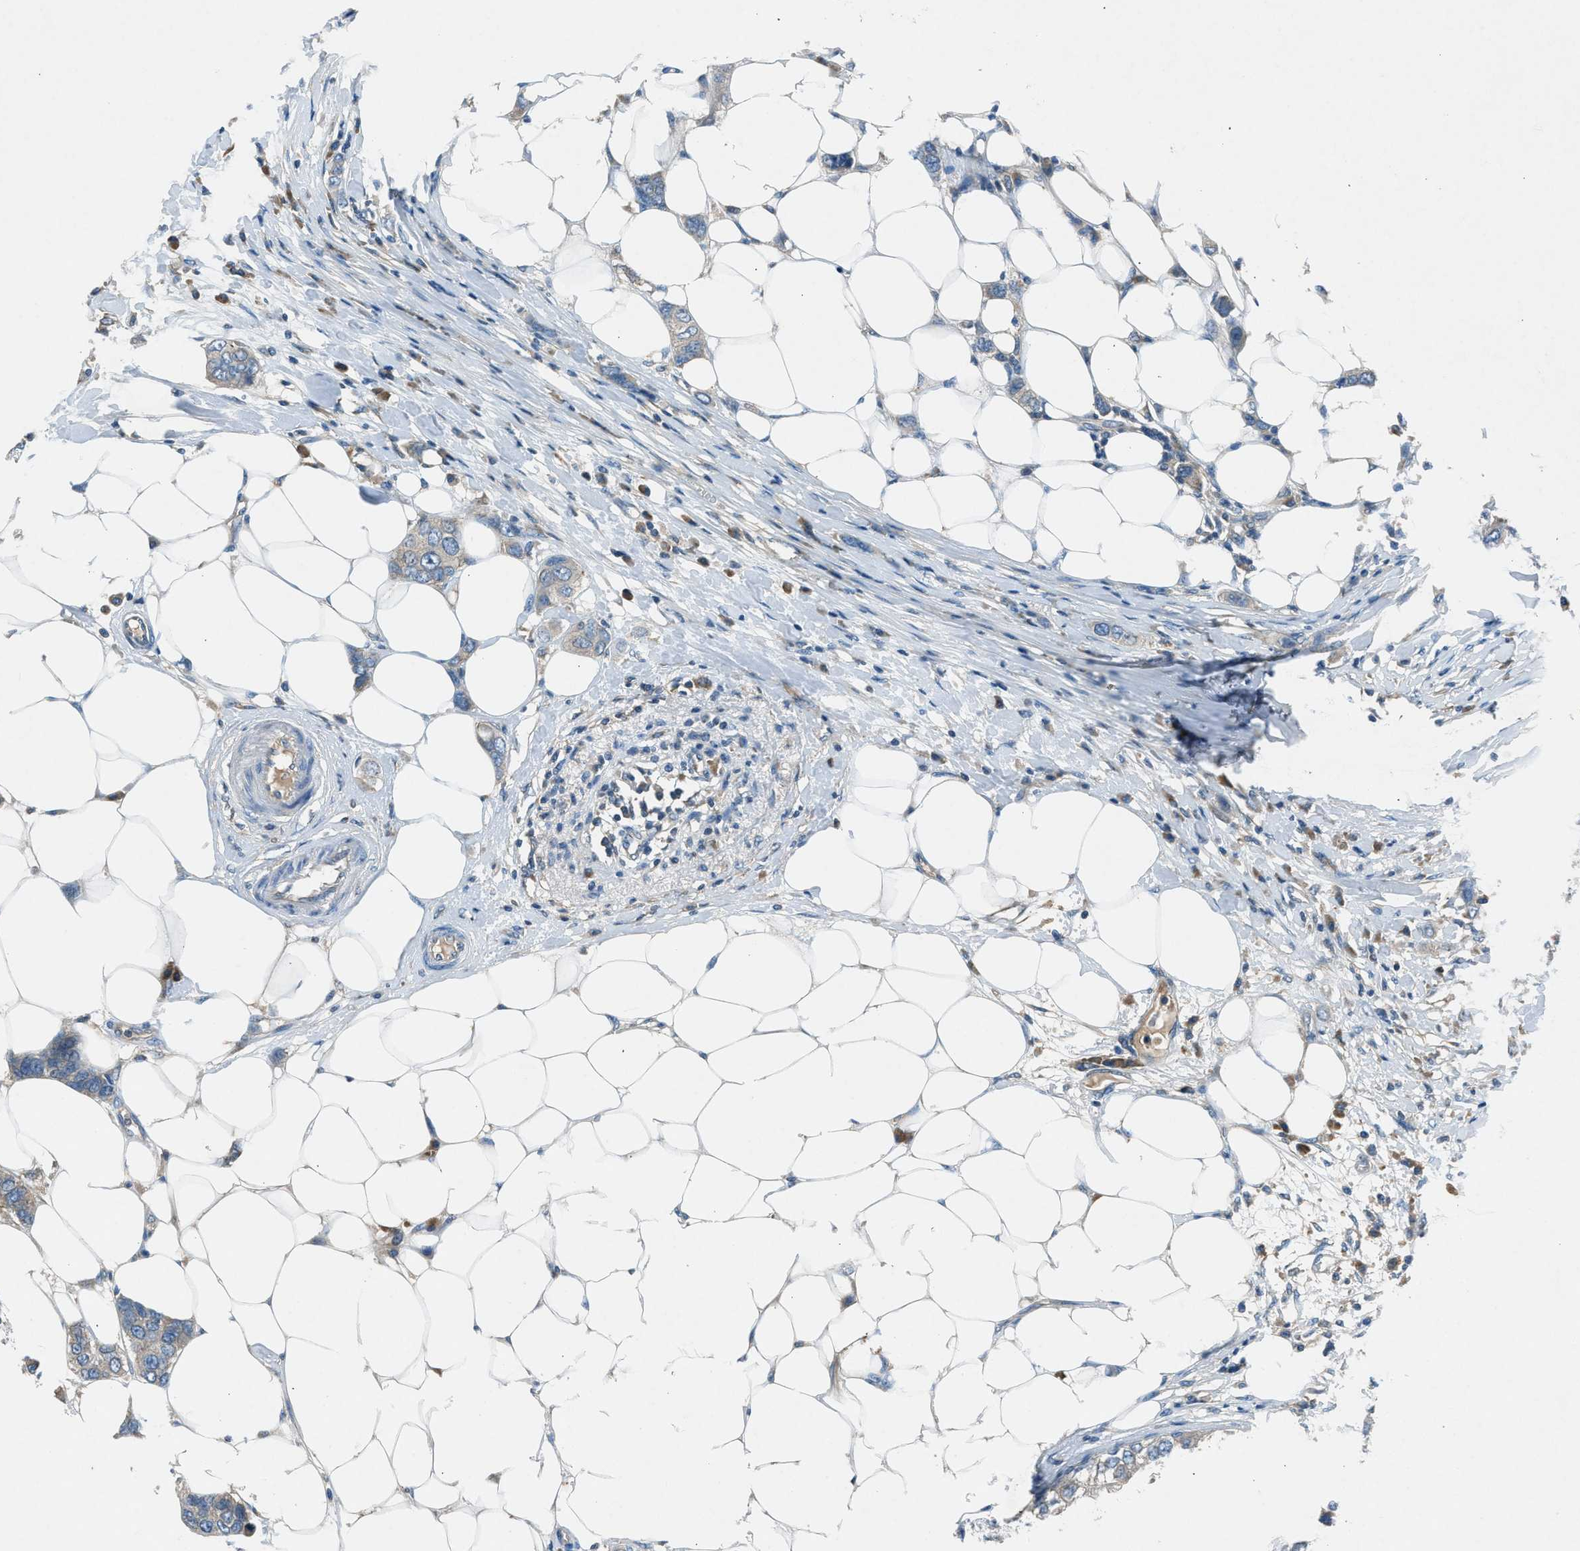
{"staining": {"intensity": "weak", "quantity": "<25%", "location": "cytoplasmic/membranous"}, "tissue": "breast cancer", "cell_type": "Tumor cells", "image_type": "cancer", "snomed": [{"axis": "morphology", "description": "Duct carcinoma"}, {"axis": "topography", "description": "Breast"}], "caption": "There is no significant positivity in tumor cells of intraductal carcinoma (breast).", "gene": "BMP1", "patient": {"sex": "female", "age": 50}}